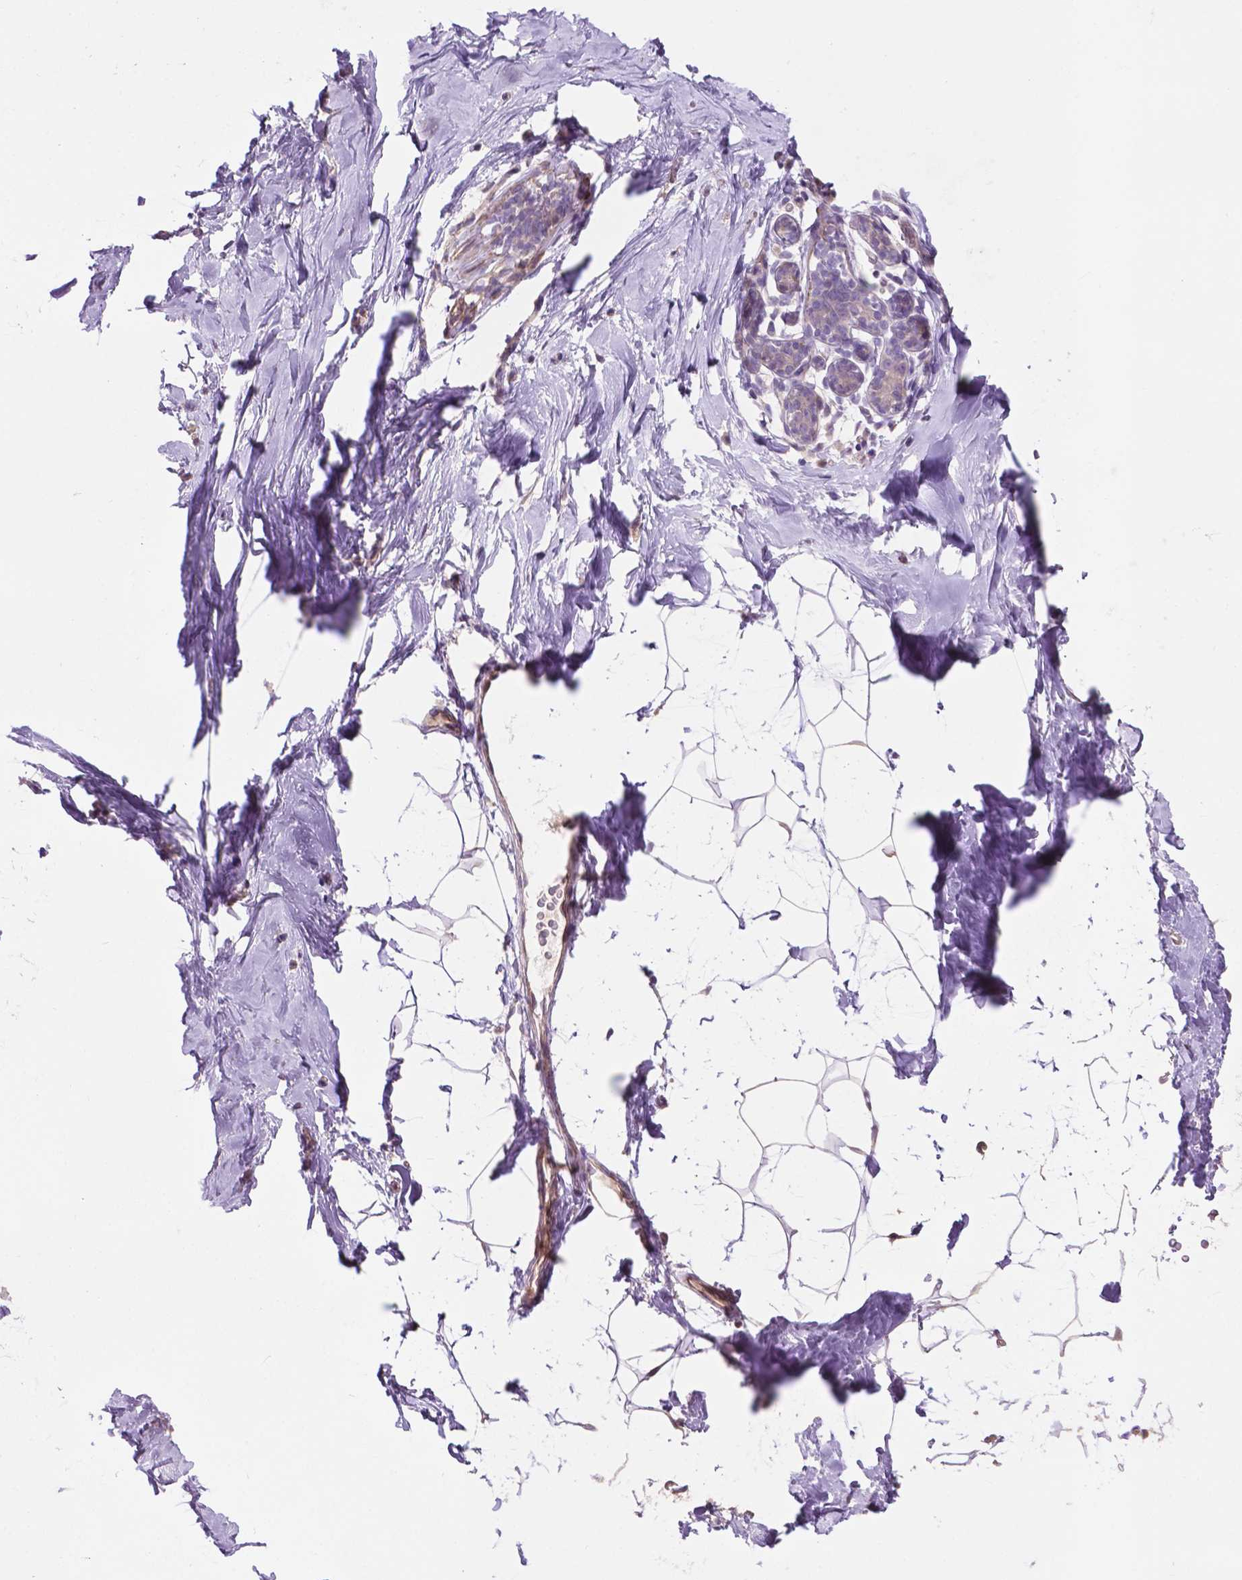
{"staining": {"intensity": "negative", "quantity": "none", "location": "none"}, "tissue": "breast", "cell_type": "Adipocytes", "image_type": "normal", "snomed": [{"axis": "morphology", "description": "Normal tissue, NOS"}, {"axis": "topography", "description": "Breast"}], "caption": "This is a image of immunohistochemistry (IHC) staining of benign breast, which shows no expression in adipocytes.", "gene": "CLDN17", "patient": {"sex": "female", "age": 32}}